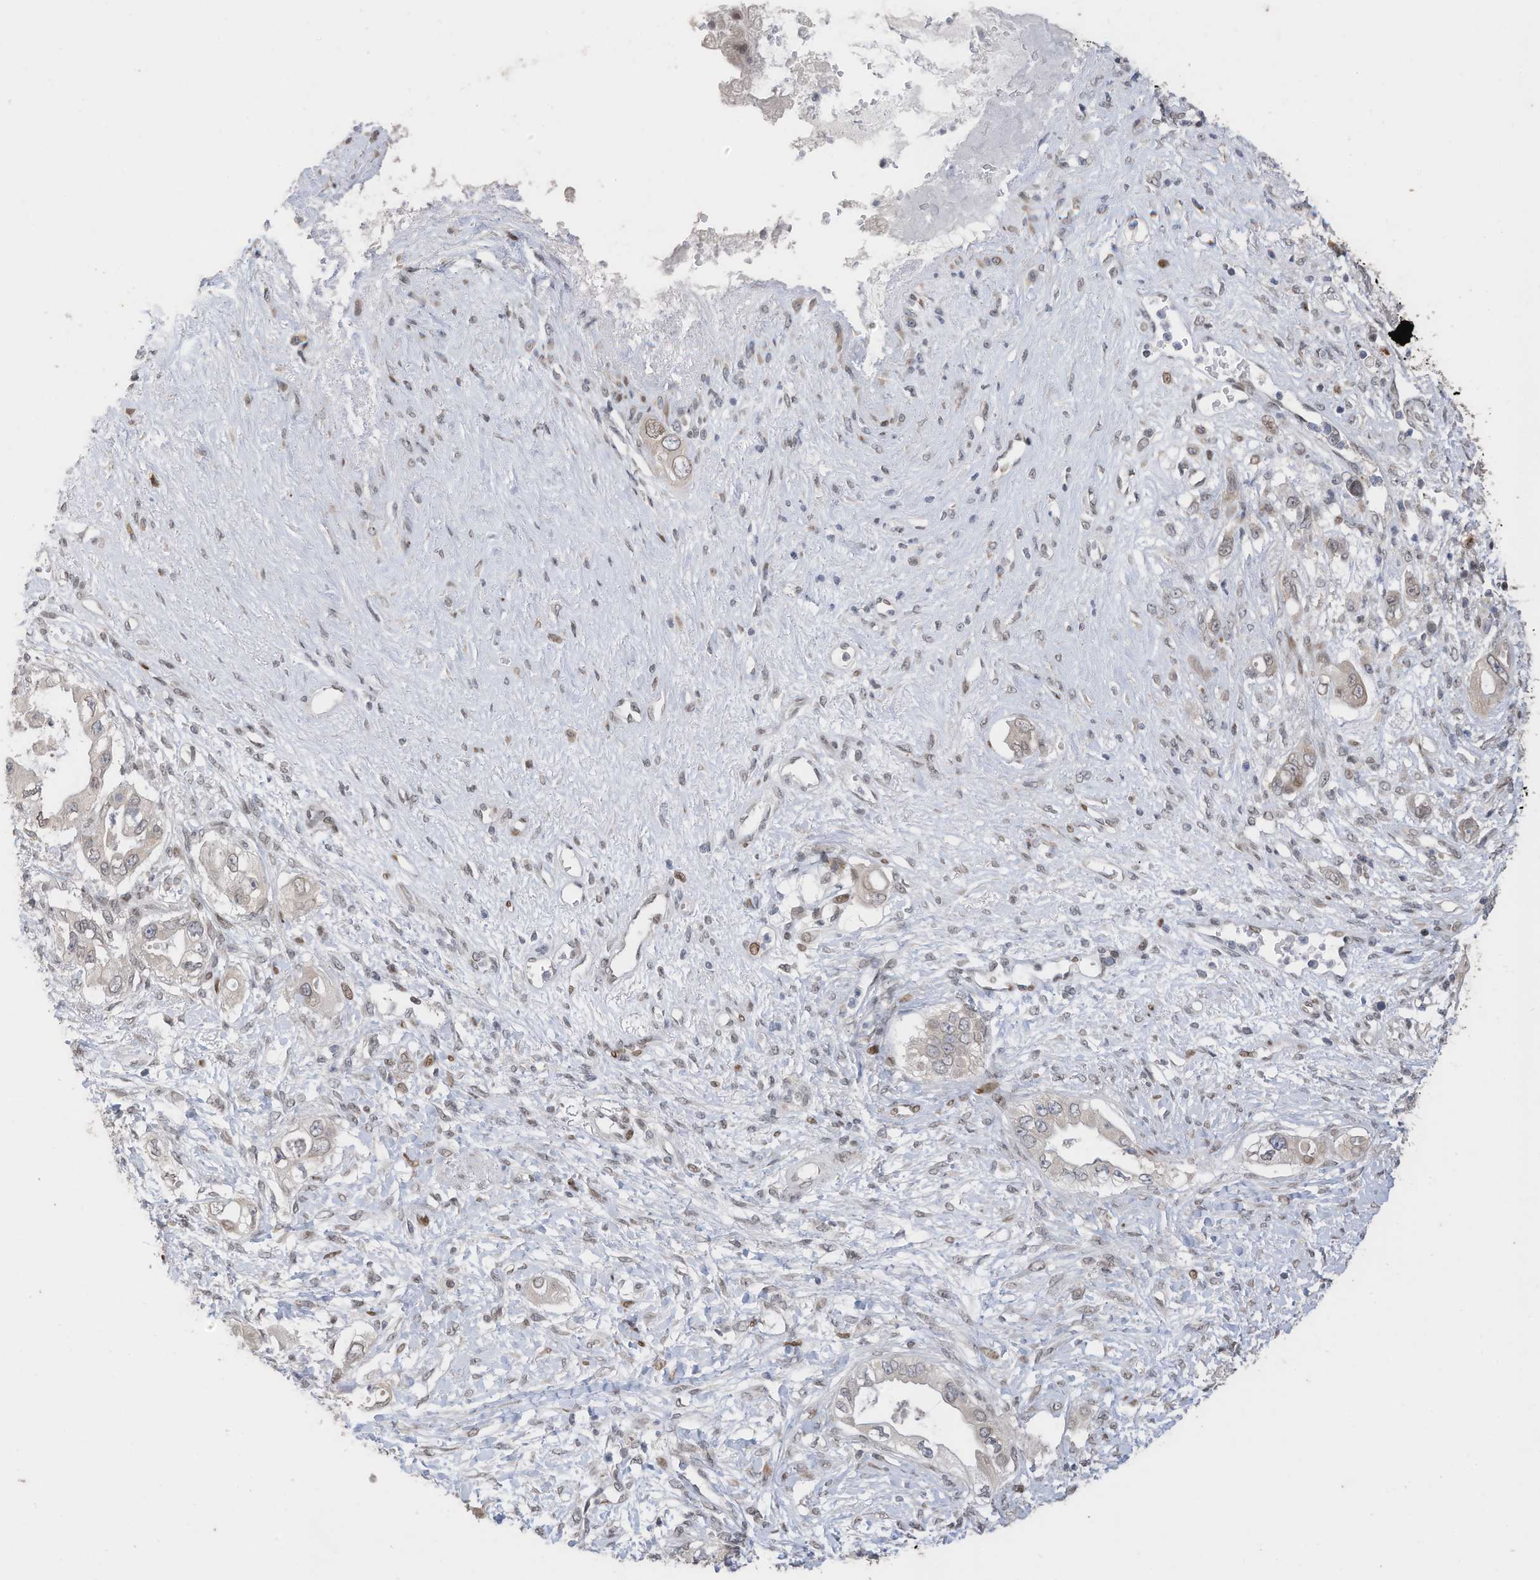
{"staining": {"intensity": "moderate", "quantity": "<25%", "location": "nuclear"}, "tissue": "pancreatic cancer", "cell_type": "Tumor cells", "image_type": "cancer", "snomed": [{"axis": "morphology", "description": "Inflammation, NOS"}, {"axis": "morphology", "description": "Adenocarcinoma, NOS"}, {"axis": "topography", "description": "Pancreas"}], "caption": "High-power microscopy captured an IHC histopathology image of adenocarcinoma (pancreatic), revealing moderate nuclear positivity in about <25% of tumor cells.", "gene": "RABL3", "patient": {"sex": "female", "age": 56}}